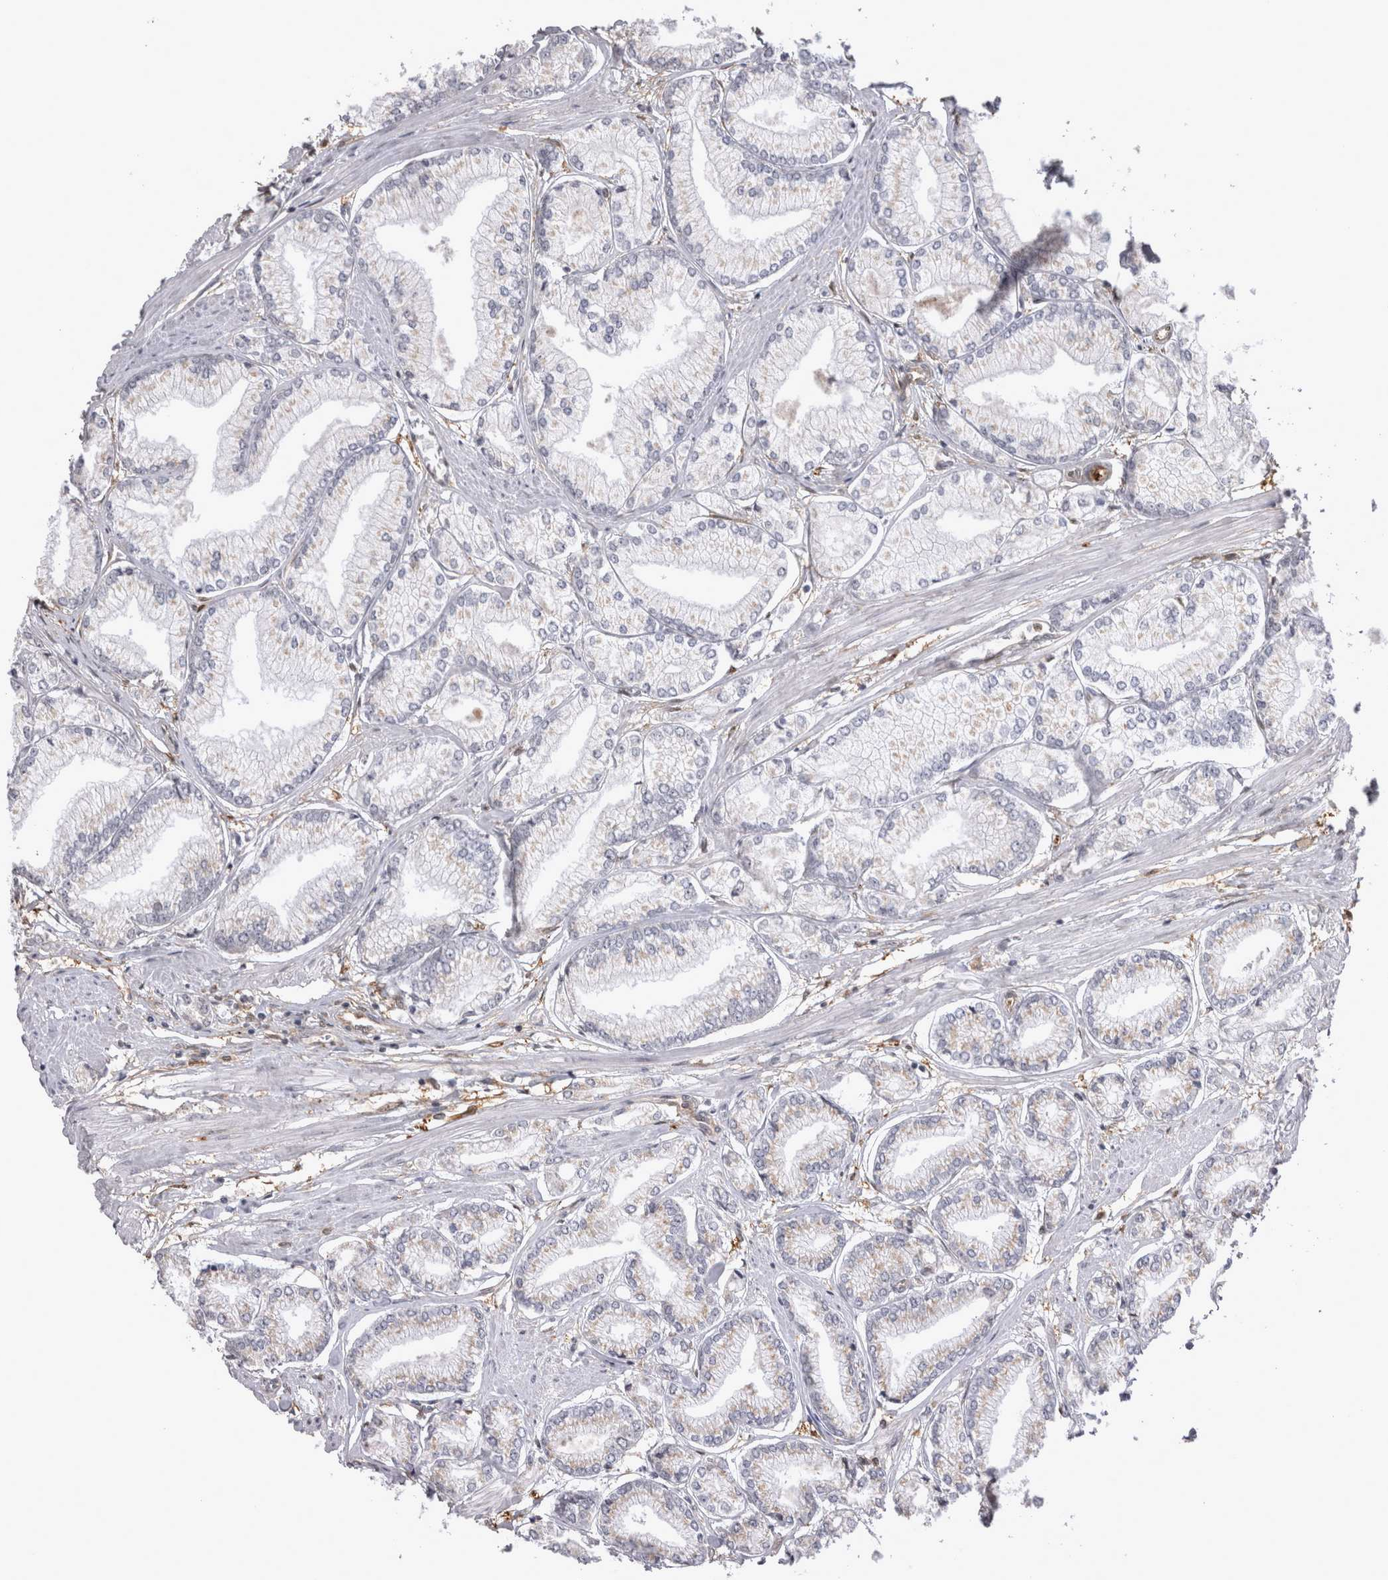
{"staining": {"intensity": "negative", "quantity": "none", "location": "none"}, "tissue": "prostate cancer", "cell_type": "Tumor cells", "image_type": "cancer", "snomed": [{"axis": "morphology", "description": "Adenocarcinoma, Low grade"}, {"axis": "topography", "description": "Prostate"}], "caption": "Tumor cells show no significant protein positivity in prostate cancer (low-grade adenocarcinoma).", "gene": "CHIC2", "patient": {"sex": "male", "age": 52}}